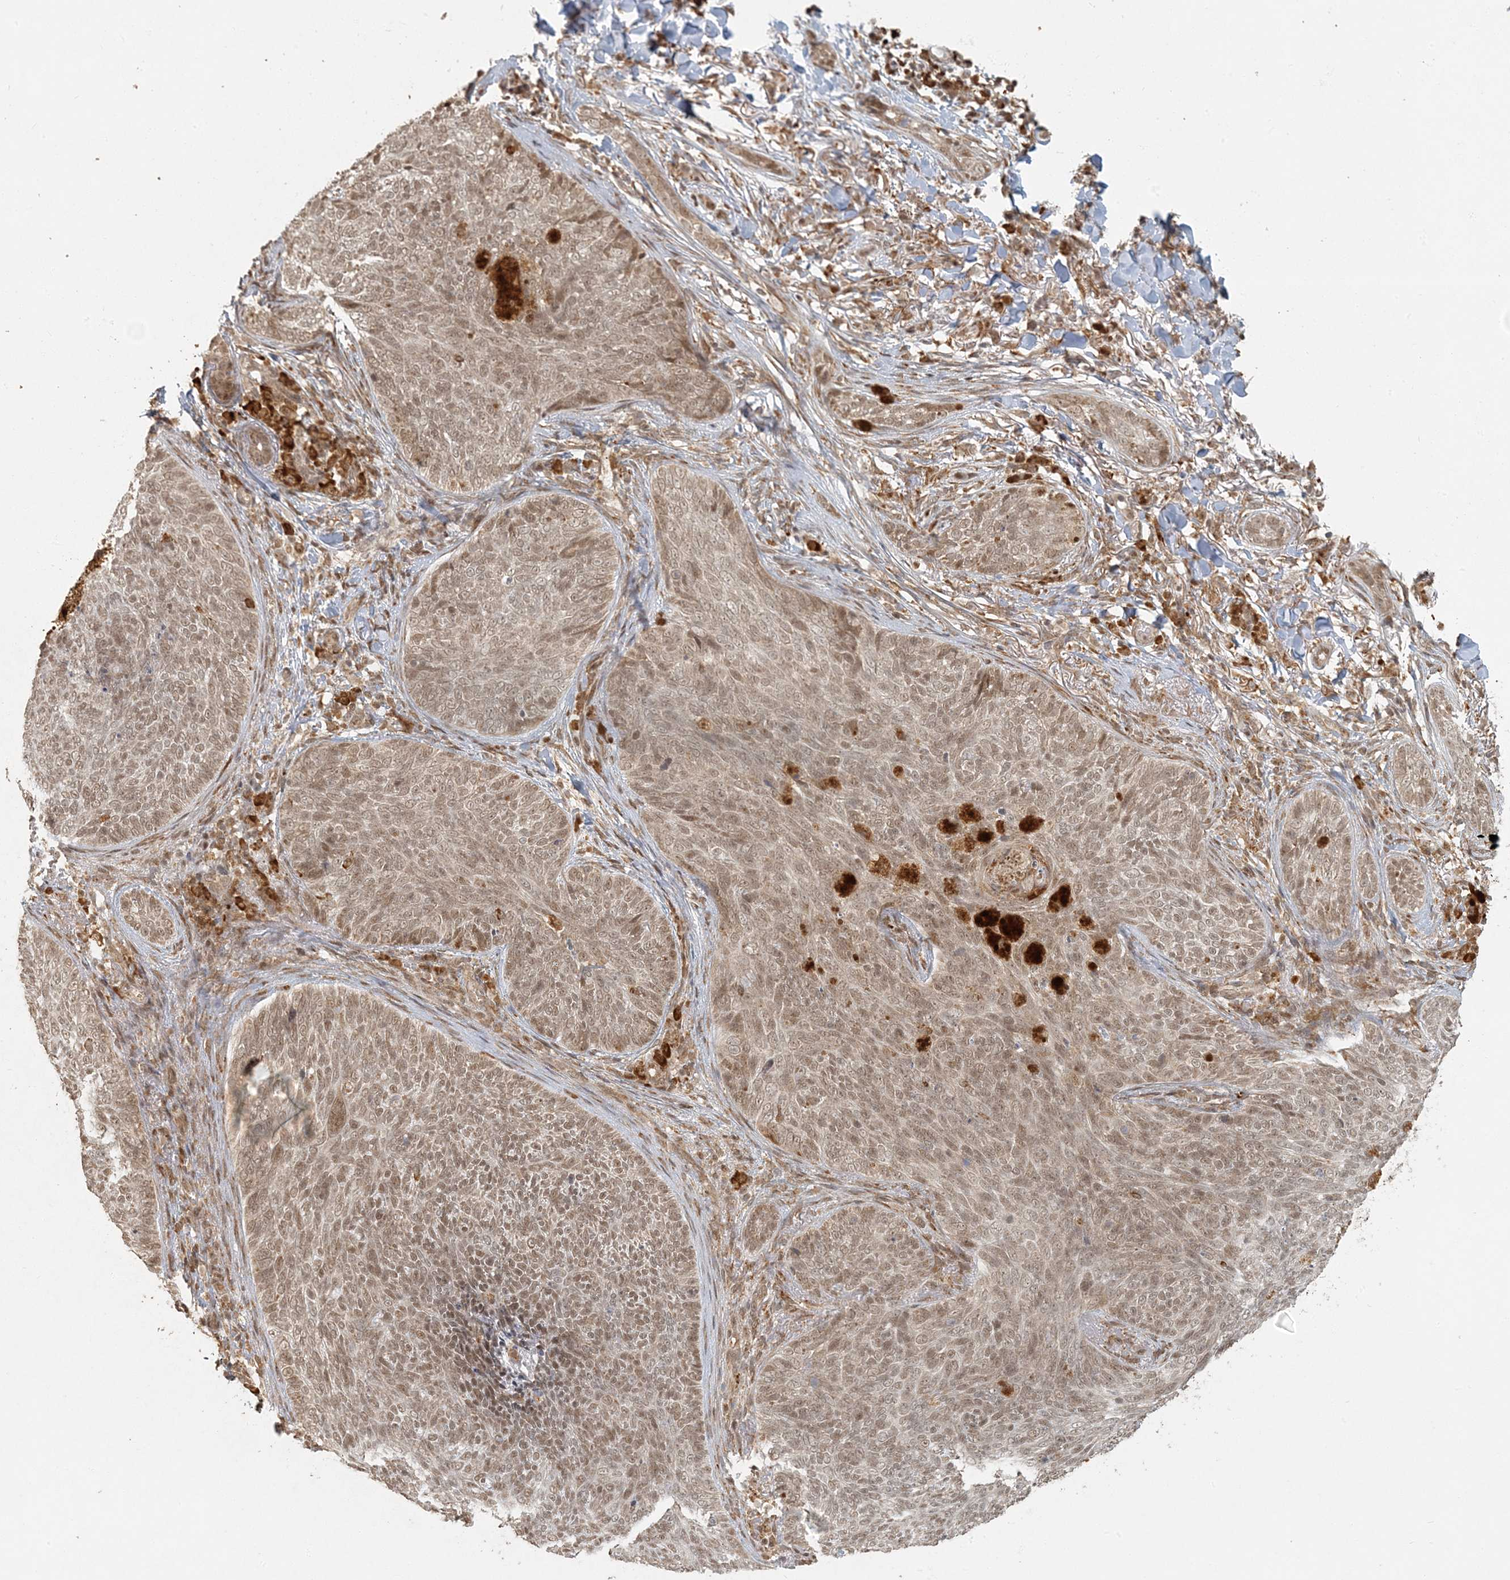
{"staining": {"intensity": "moderate", "quantity": ">75%", "location": "nuclear"}, "tissue": "skin cancer", "cell_type": "Tumor cells", "image_type": "cancer", "snomed": [{"axis": "morphology", "description": "Basal cell carcinoma"}, {"axis": "topography", "description": "Skin"}], "caption": "An immunohistochemistry (IHC) photomicrograph of neoplastic tissue is shown. Protein staining in brown highlights moderate nuclear positivity in skin basal cell carcinoma within tumor cells.", "gene": "AK9", "patient": {"sex": "male", "age": 85}}